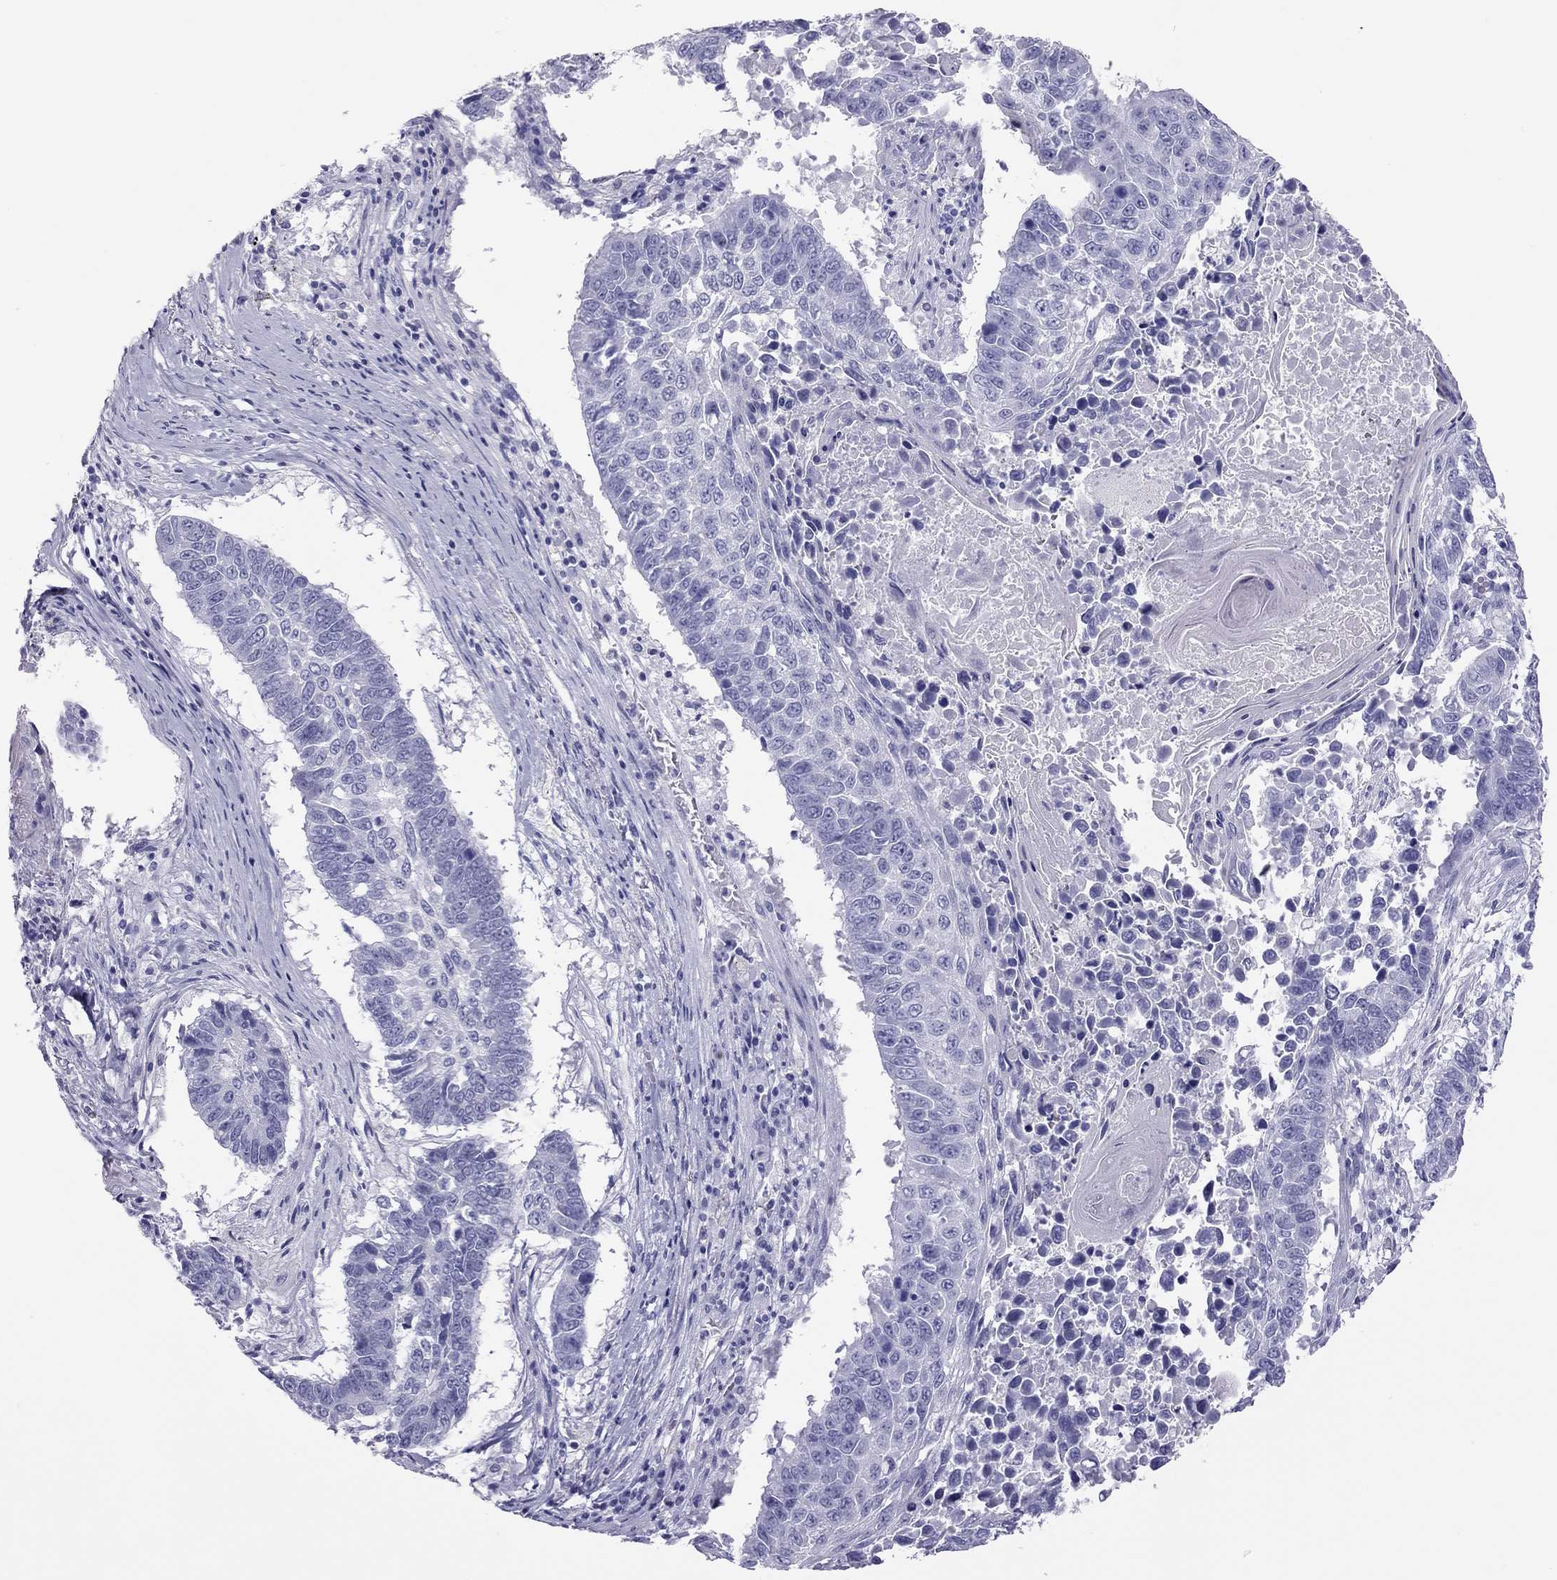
{"staining": {"intensity": "negative", "quantity": "none", "location": "none"}, "tissue": "lung cancer", "cell_type": "Tumor cells", "image_type": "cancer", "snomed": [{"axis": "morphology", "description": "Squamous cell carcinoma, NOS"}, {"axis": "topography", "description": "Lung"}], "caption": "High magnification brightfield microscopy of lung squamous cell carcinoma stained with DAB (3,3'-diaminobenzidine) (brown) and counterstained with hematoxylin (blue): tumor cells show no significant positivity.", "gene": "PSMB11", "patient": {"sex": "male", "age": 73}}